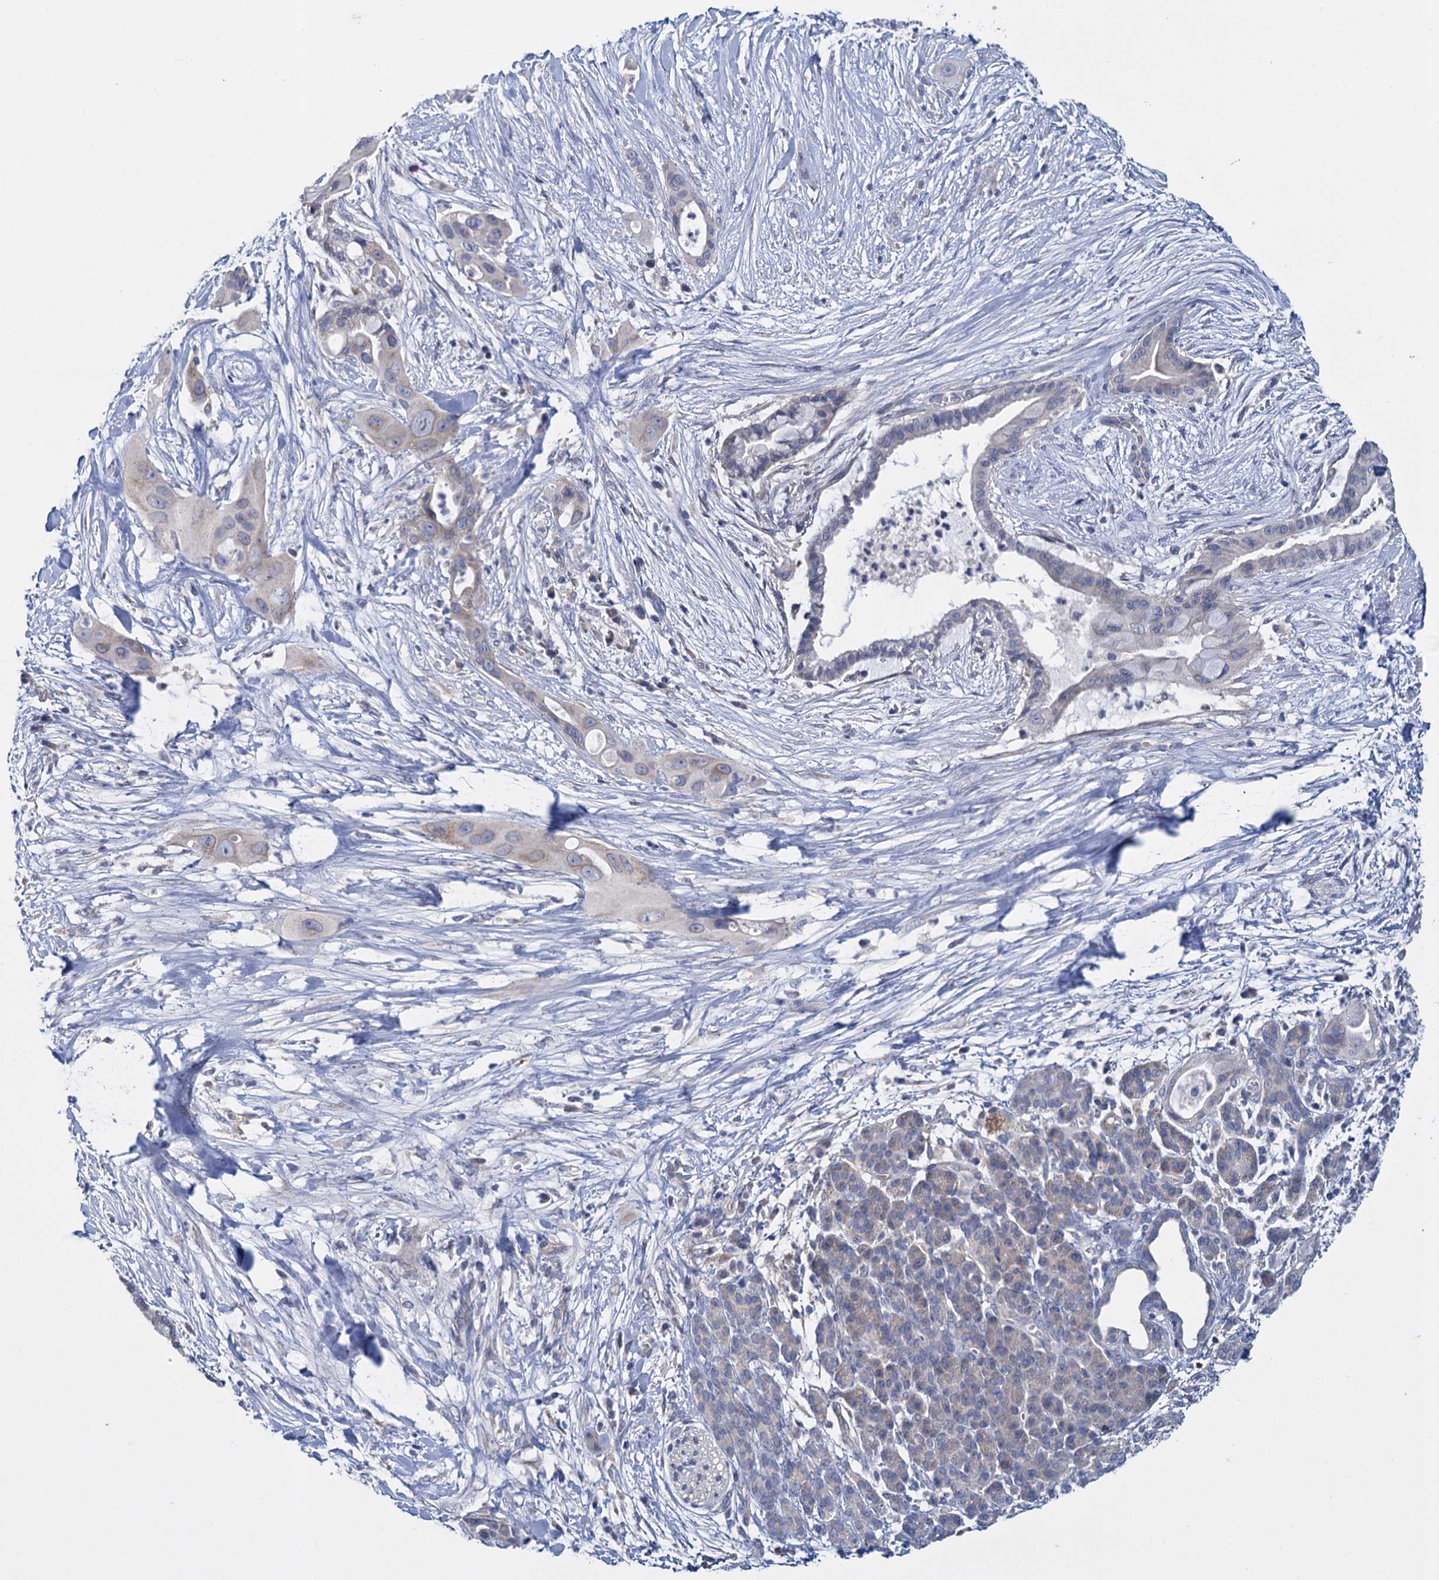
{"staining": {"intensity": "weak", "quantity": "<25%", "location": "cytoplasmic/membranous"}, "tissue": "pancreatic cancer", "cell_type": "Tumor cells", "image_type": "cancer", "snomed": [{"axis": "morphology", "description": "Adenocarcinoma, NOS"}, {"axis": "topography", "description": "Pancreas"}], "caption": "Immunohistochemical staining of human adenocarcinoma (pancreatic) displays no significant staining in tumor cells.", "gene": "GSTM2", "patient": {"sex": "male", "age": 59}}